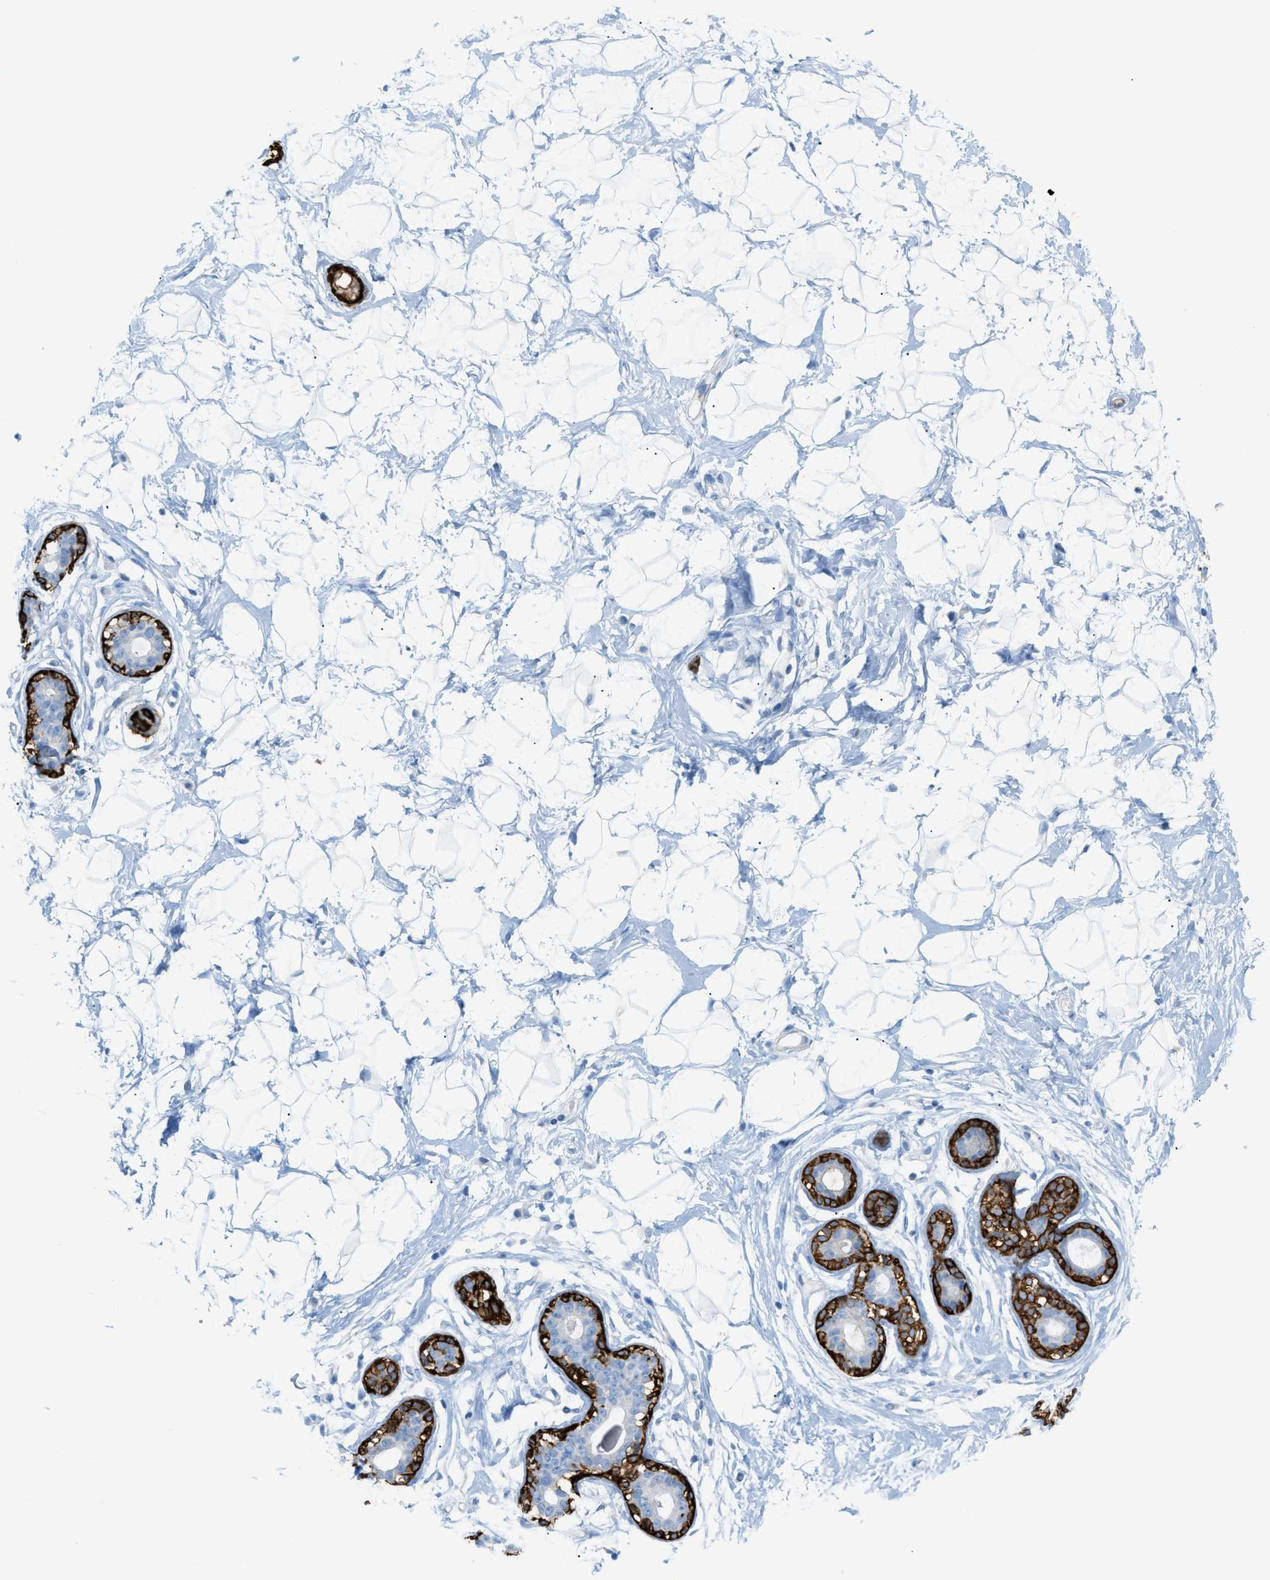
{"staining": {"intensity": "negative", "quantity": "none", "location": "none"}, "tissue": "breast", "cell_type": "Adipocytes", "image_type": "normal", "snomed": [{"axis": "morphology", "description": "Normal tissue, NOS"}, {"axis": "topography", "description": "Breast"}], "caption": "The micrograph reveals no significant staining in adipocytes of breast. Brightfield microscopy of immunohistochemistry stained with DAB (brown) and hematoxylin (blue), captured at high magnification.", "gene": "MYH11", "patient": {"sex": "female", "age": 23}}